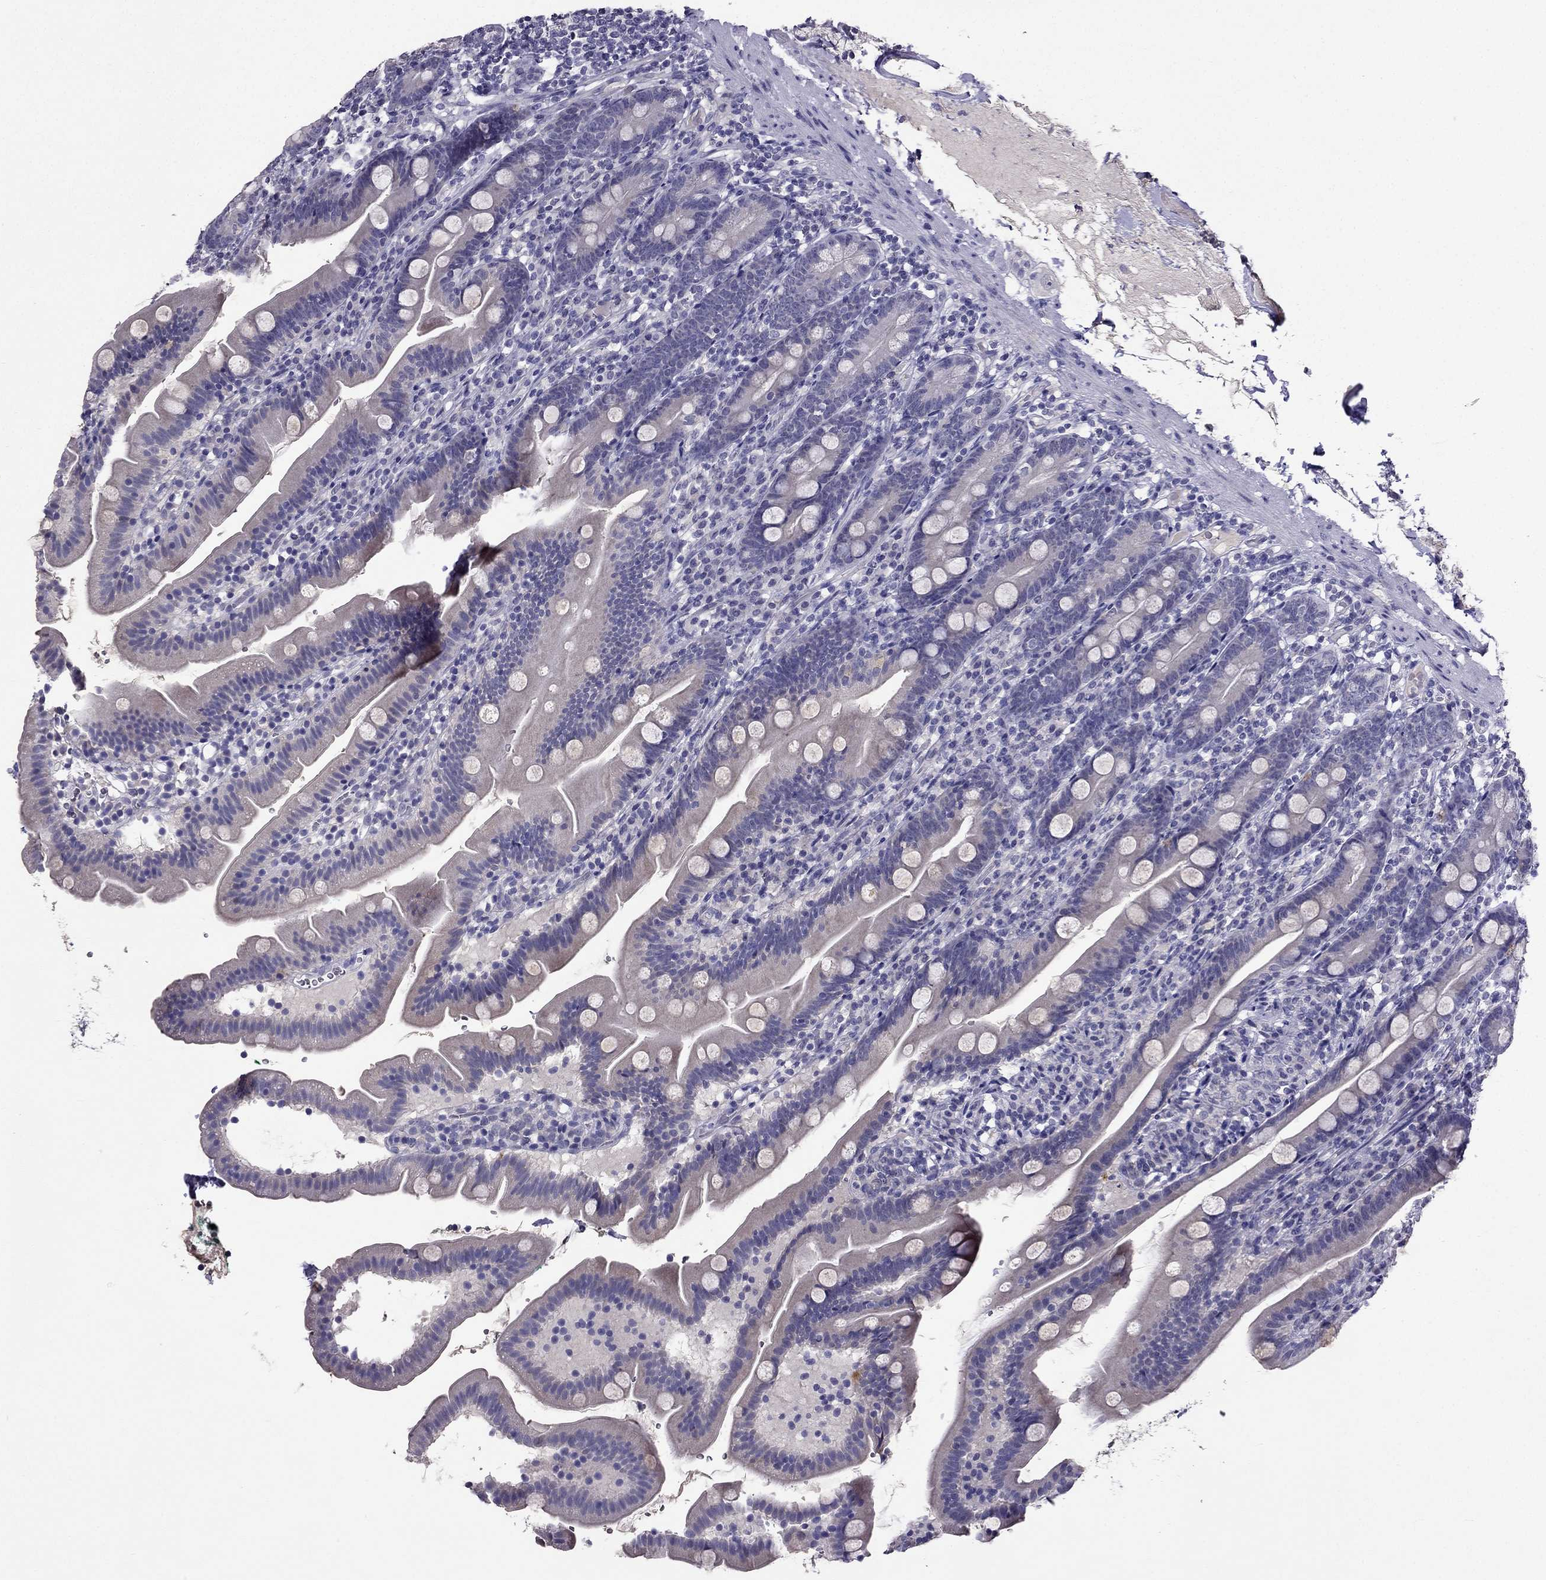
{"staining": {"intensity": "negative", "quantity": "none", "location": "none"}, "tissue": "duodenum", "cell_type": "Glandular cells", "image_type": "normal", "snomed": [{"axis": "morphology", "description": "Normal tissue, NOS"}, {"axis": "topography", "description": "Duodenum"}], "caption": "DAB immunohistochemical staining of benign duodenum shows no significant positivity in glandular cells.", "gene": "DUSP15", "patient": {"sex": "female", "age": 67}}